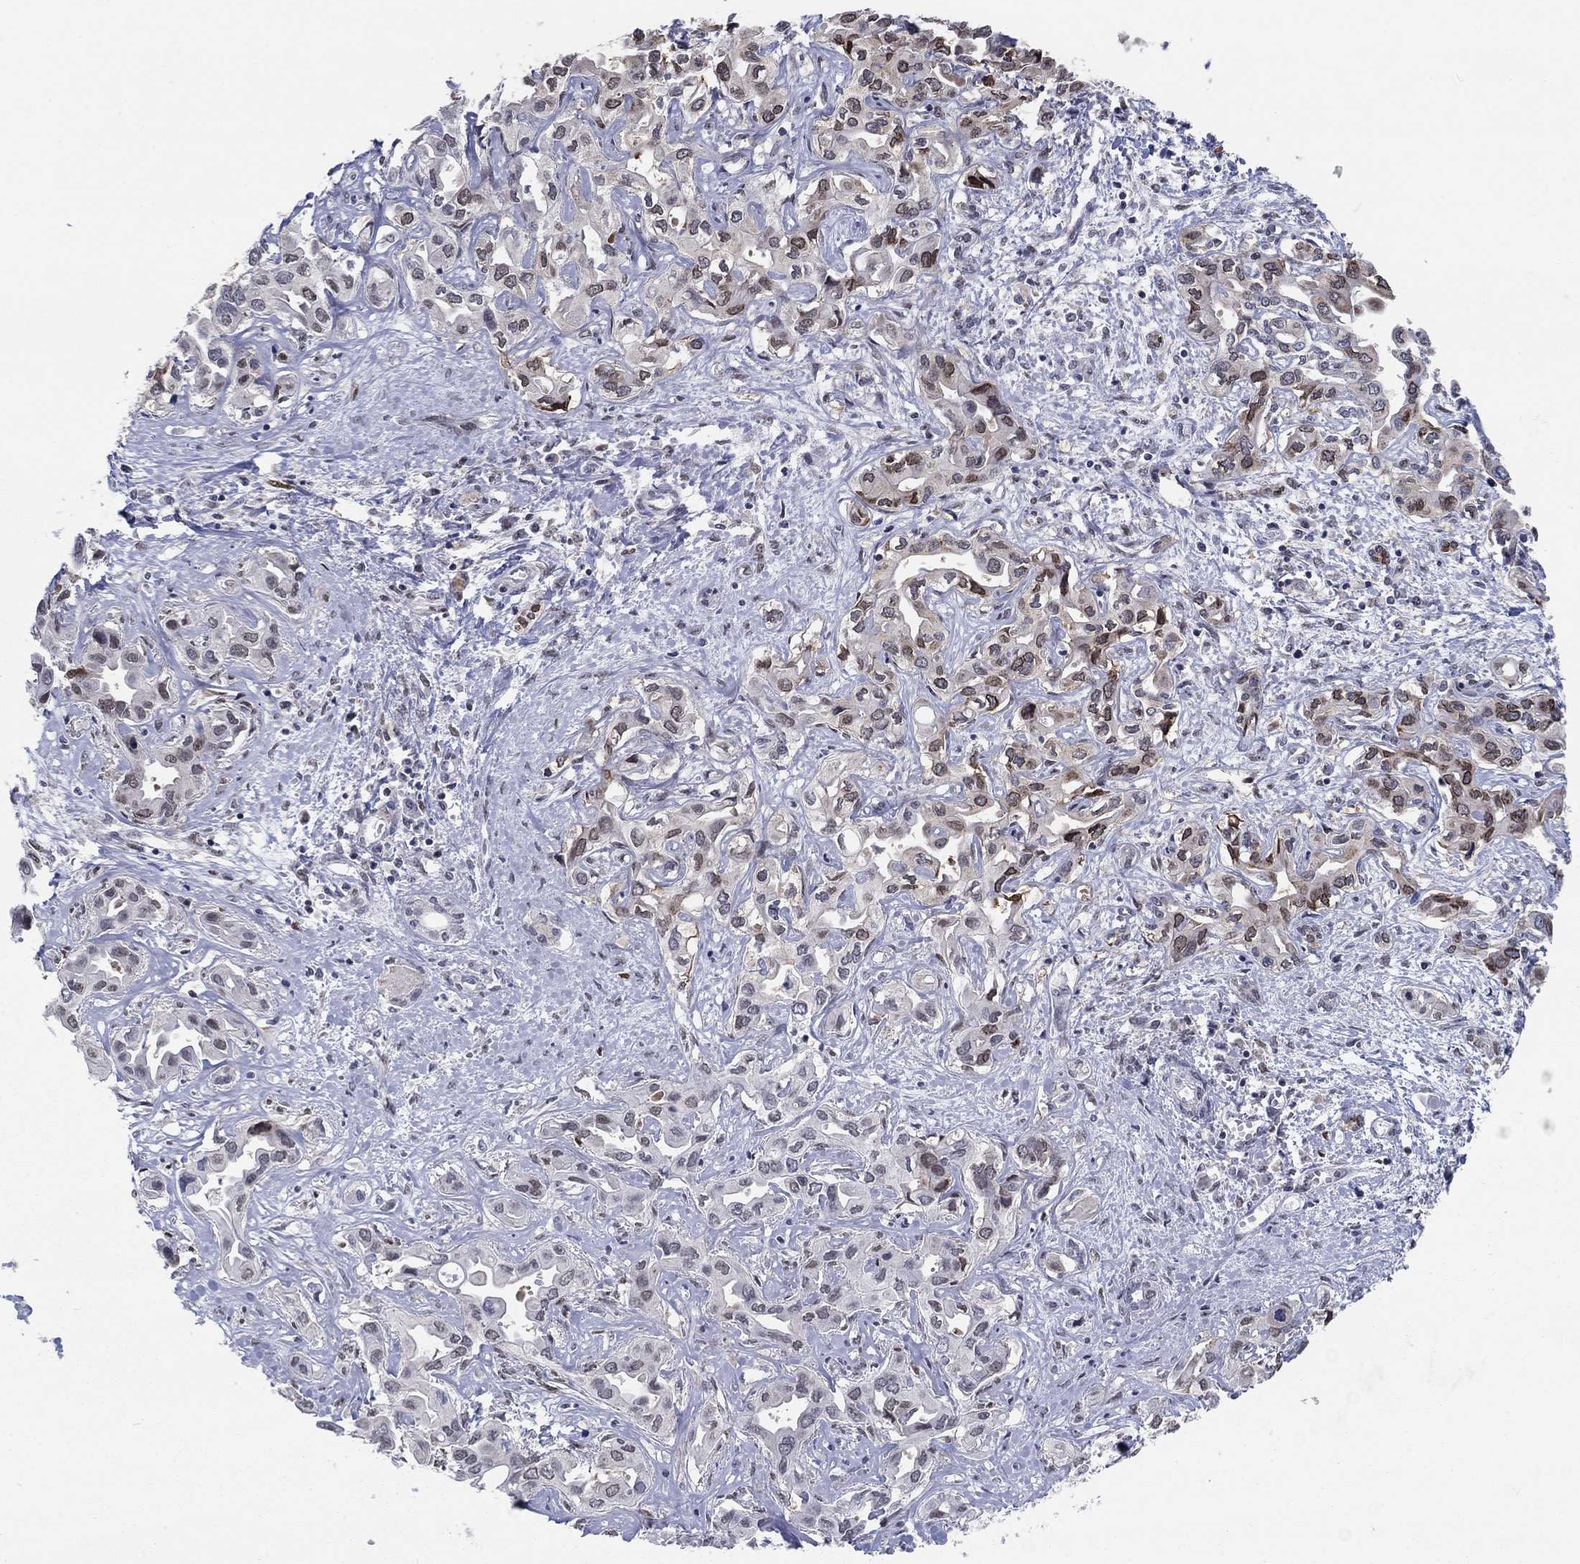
{"staining": {"intensity": "moderate", "quantity": "<25%", "location": "nuclear"}, "tissue": "liver cancer", "cell_type": "Tumor cells", "image_type": "cancer", "snomed": [{"axis": "morphology", "description": "Cholangiocarcinoma"}, {"axis": "topography", "description": "Liver"}], "caption": "Human liver cholangiocarcinoma stained for a protein (brown) reveals moderate nuclear positive expression in approximately <25% of tumor cells.", "gene": "CENPE", "patient": {"sex": "female", "age": 64}}